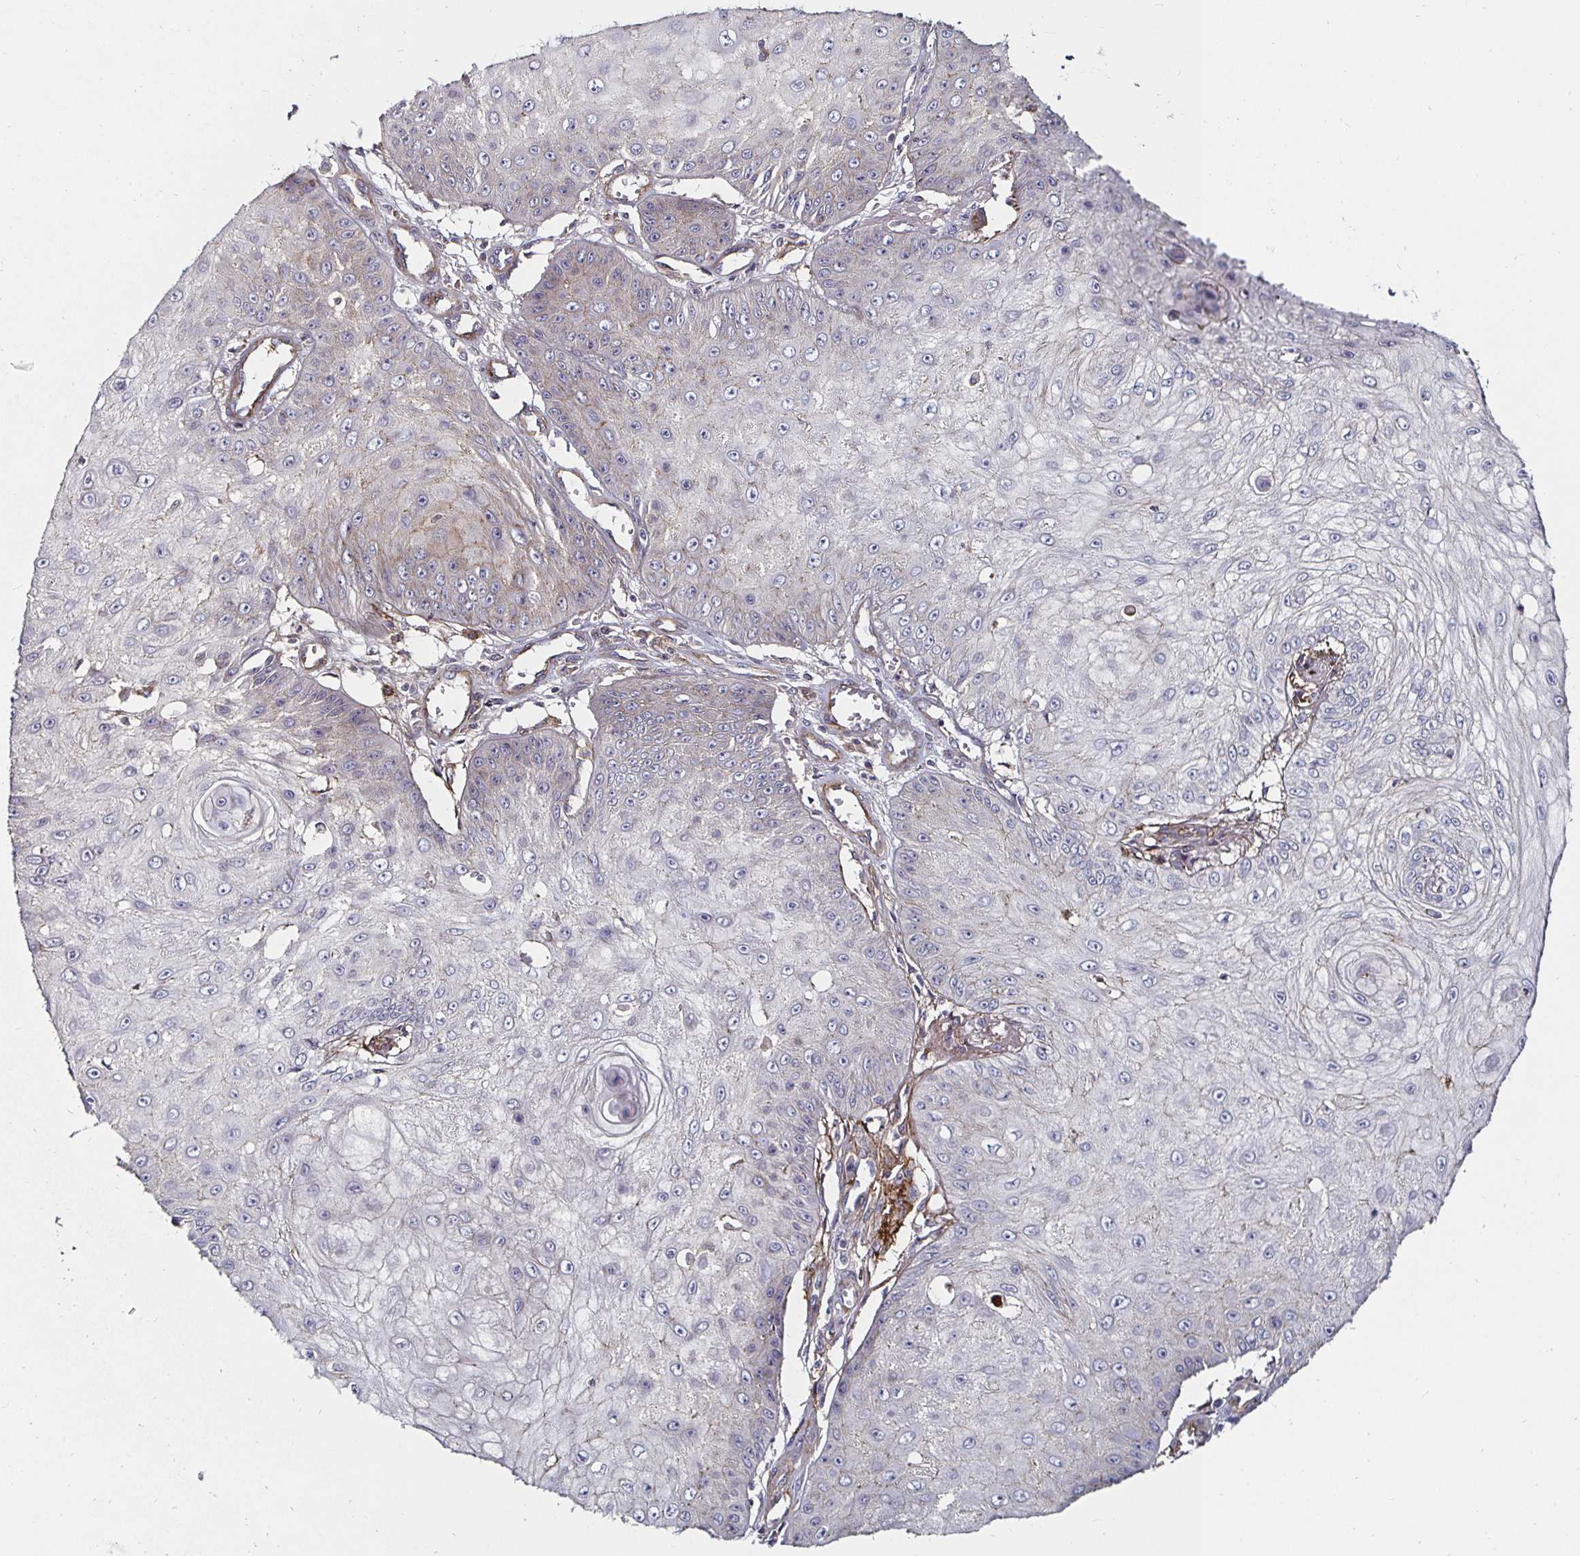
{"staining": {"intensity": "weak", "quantity": "<25%", "location": "cytoplasmic/membranous"}, "tissue": "skin cancer", "cell_type": "Tumor cells", "image_type": "cancer", "snomed": [{"axis": "morphology", "description": "Squamous cell carcinoma, NOS"}, {"axis": "topography", "description": "Skin"}], "caption": "High power microscopy photomicrograph of an IHC image of skin cancer, revealing no significant positivity in tumor cells.", "gene": "GJA4", "patient": {"sex": "male", "age": 70}}